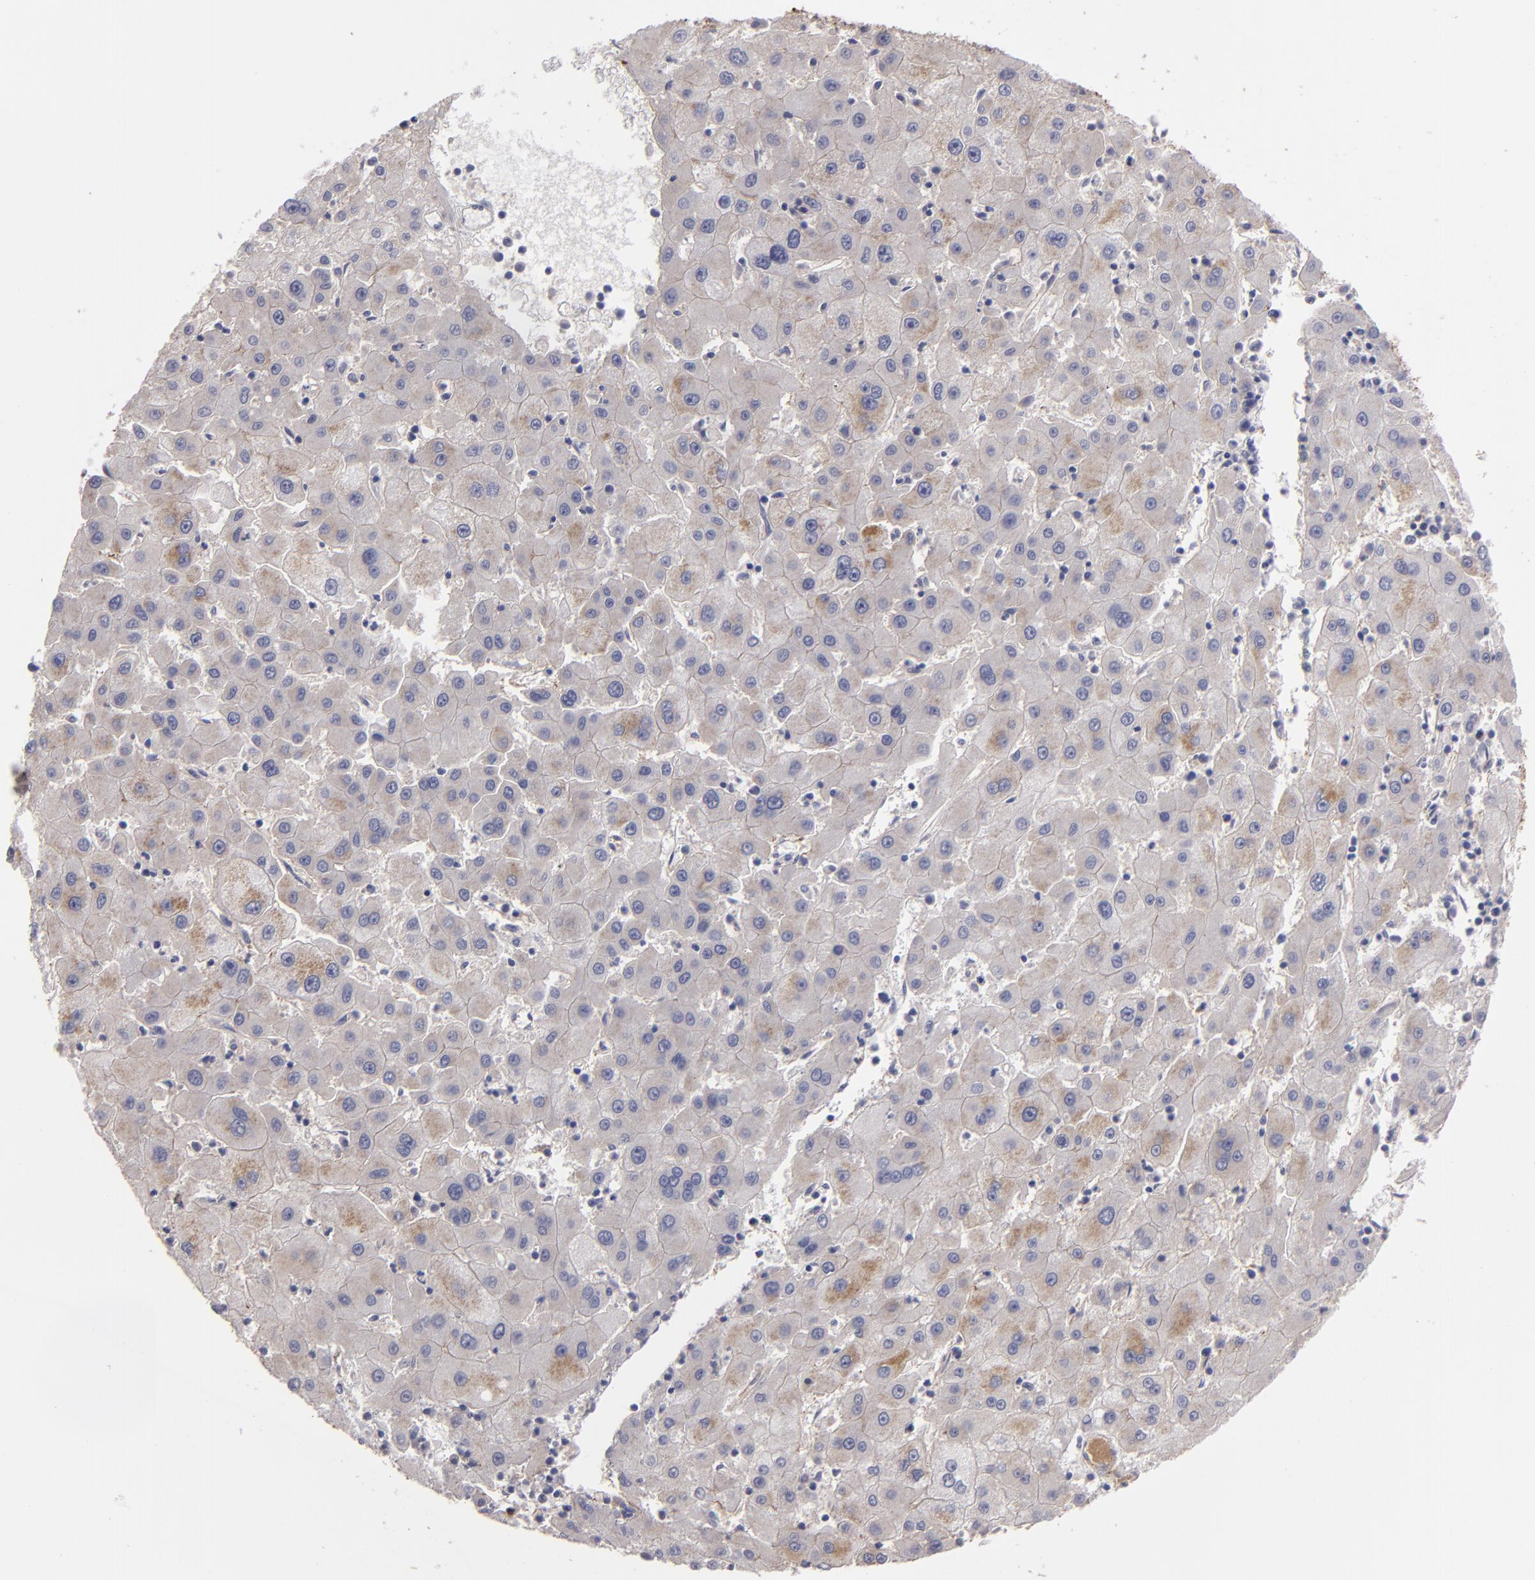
{"staining": {"intensity": "weak", "quantity": "<25%", "location": "cytoplasmic/membranous"}, "tissue": "liver cancer", "cell_type": "Tumor cells", "image_type": "cancer", "snomed": [{"axis": "morphology", "description": "Carcinoma, Hepatocellular, NOS"}, {"axis": "topography", "description": "Liver"}], "caption": "This image is of hepatocellular carcinoma (liver) stained with IHC to label a protein in brown with the nuclei are counter-stained blue. There is no staining in tumor cells.", "gene": "FBLN1", "patient": {"sex": "male", "age": 72}}